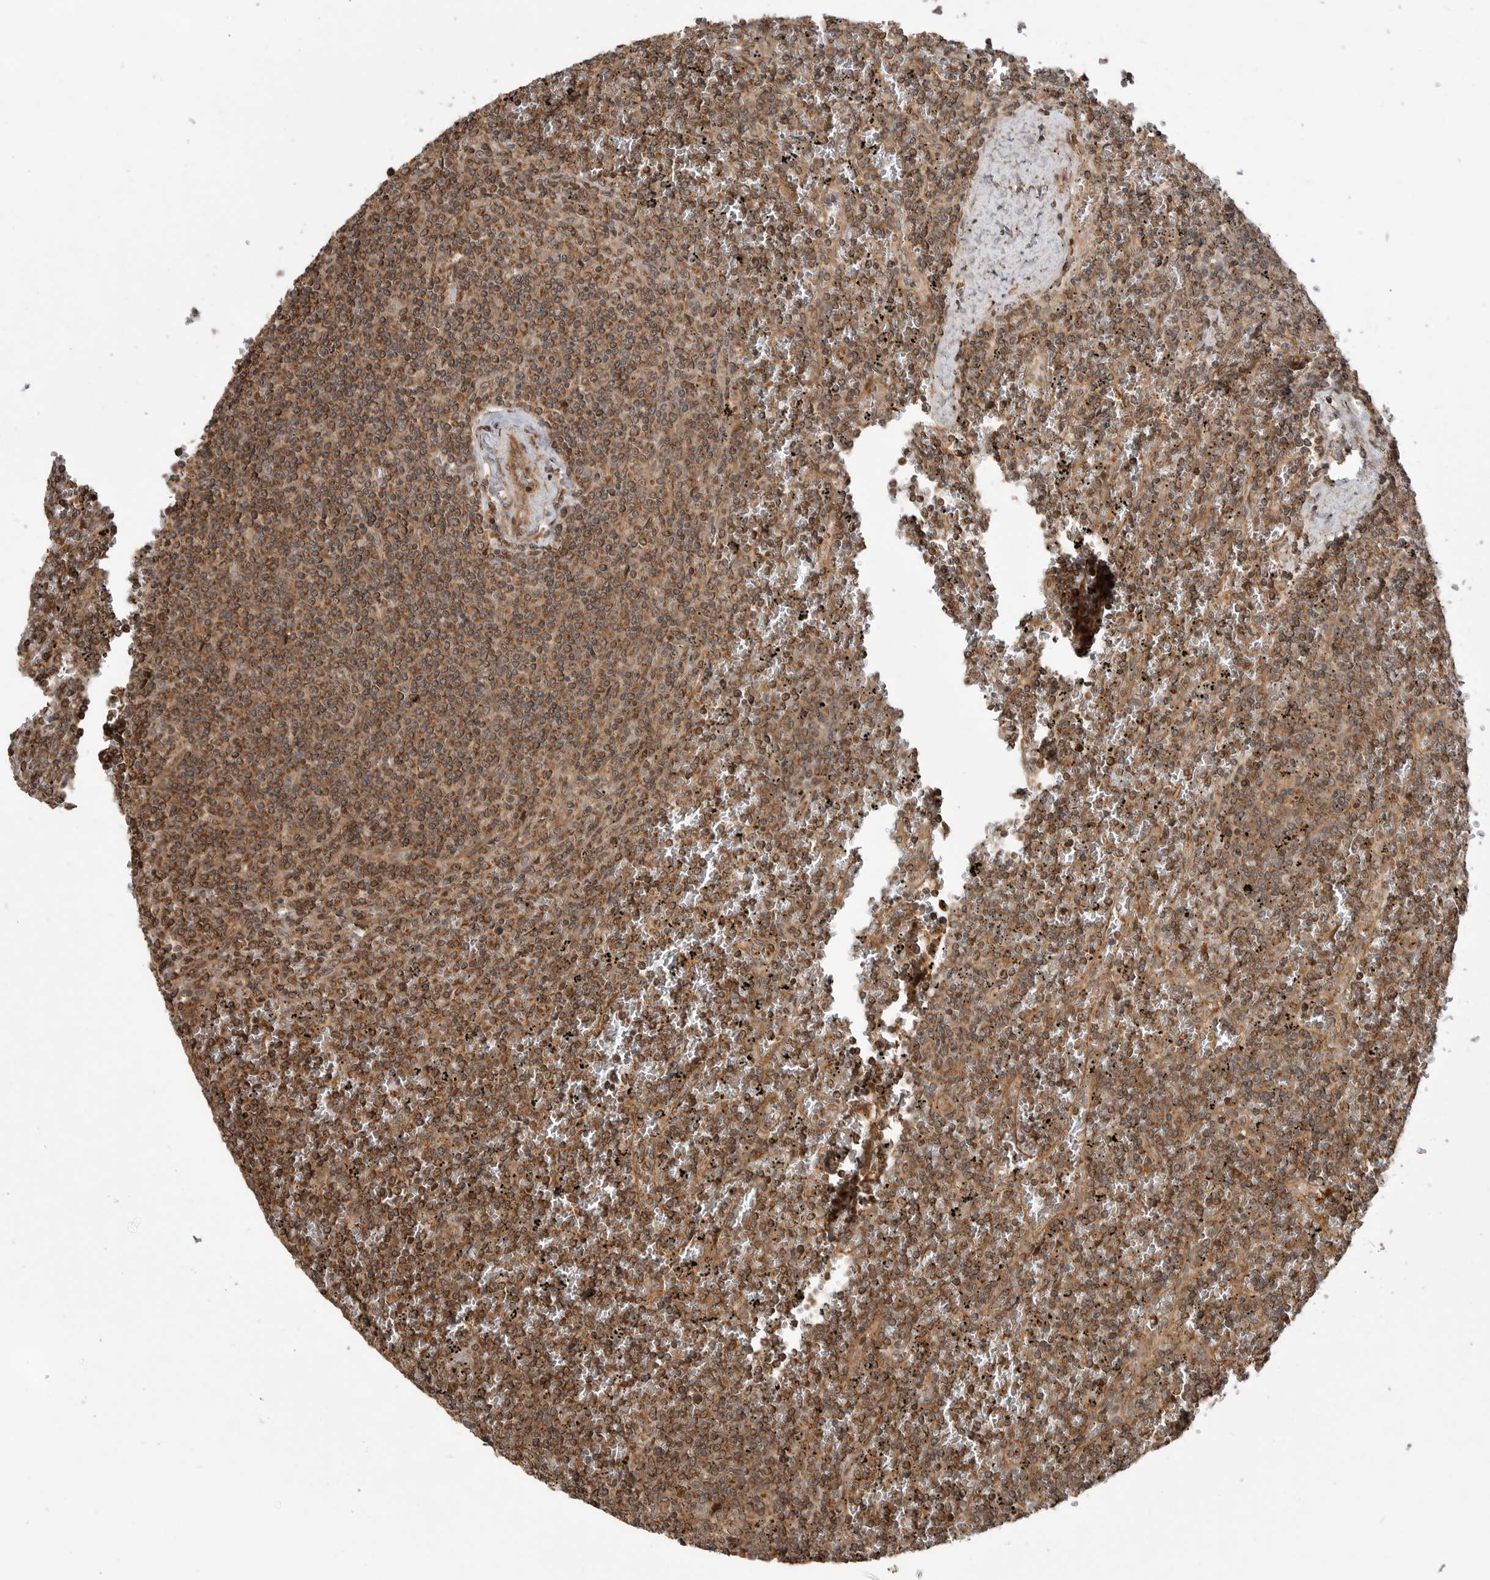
{"staining": {"intensity": "moderate", "quantity": ">75%", "location": "cytoplasmic/membranous"}, "tissue": "lymphoma", "cell_type": "Tumor cells", "image_type": "cancer", "snomed": [{"axis": "morphology", "description": "Malignant lymphoma, non-Hodgkin's type, Low grade"}, {"axis": "topography", "description": "Spleen"}], "caption": "Tumor cells reveal medium levels of moderate cytoplasmic/membranous staining in approximately >75% of cells in lymphoma.", "gene": "ADPRS", "patient": {"sex": "female", "age": 19}}